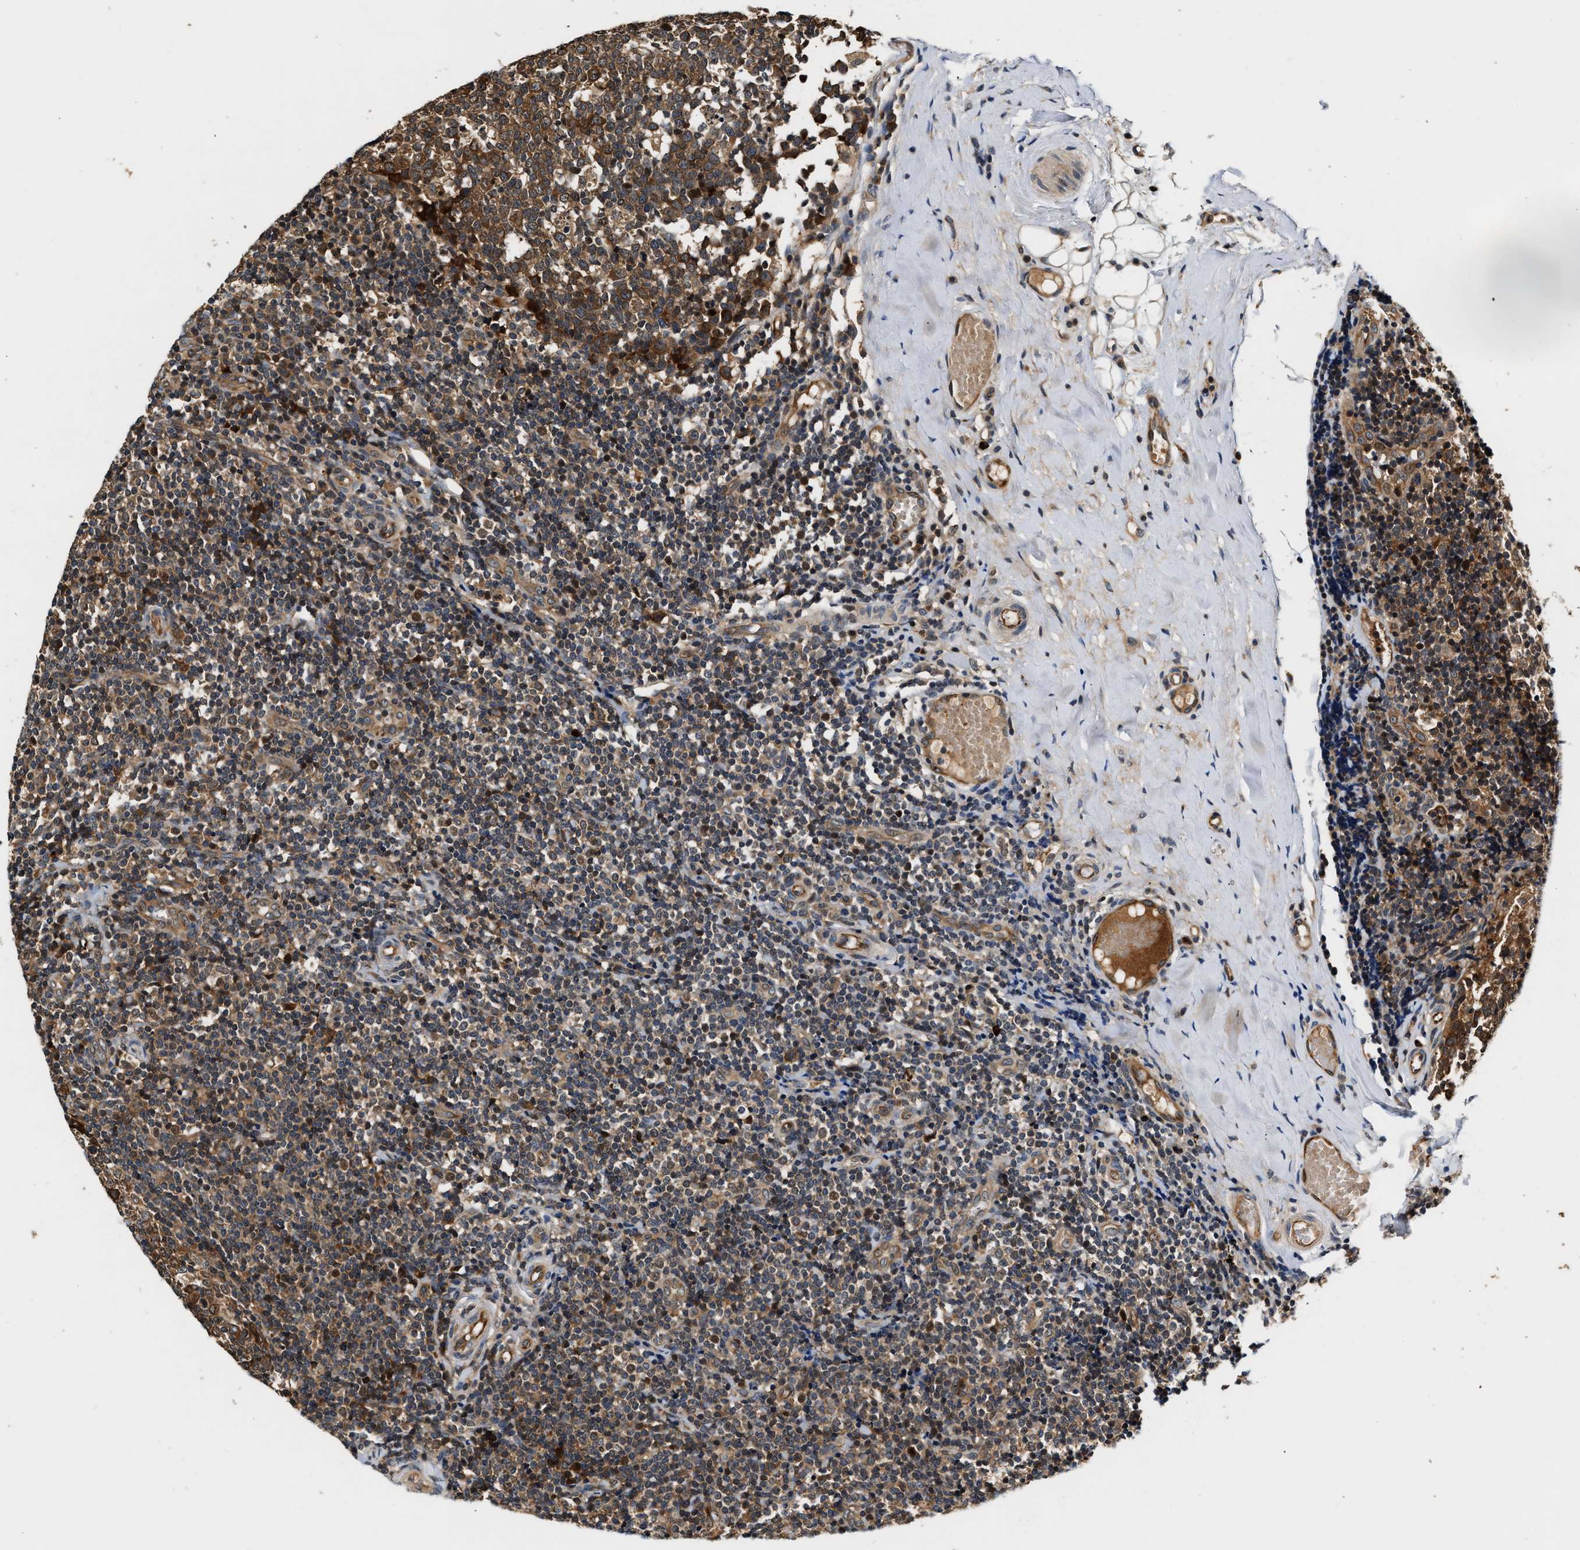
{"staining": {"intensity": "strong", "quantity": ">75%", "location": "cytoplasmic/membranous"}, "tissue": "tonsil", "cell_type": "Germinal center cells", "image_type": "normal", "snomed": [{"axis": "morphology", "description": "Normal tissue, NOS"}, {"axis": "topography", "description": "Tonsil"}], "caption": "An IHC micrograph of normal tissue is shown. Protein staining in brown labels strong cytoplasmic/membranous positivity in tonsil within germinal center cells. The protein is stained brown, and the nuclei are stained in blue (DAB (3,3'-diaminobenzidine) IHC with brightfield microscopy, high magnification).", "gene": "TUT7", "patient": {"sex": "female", "age": 19}}